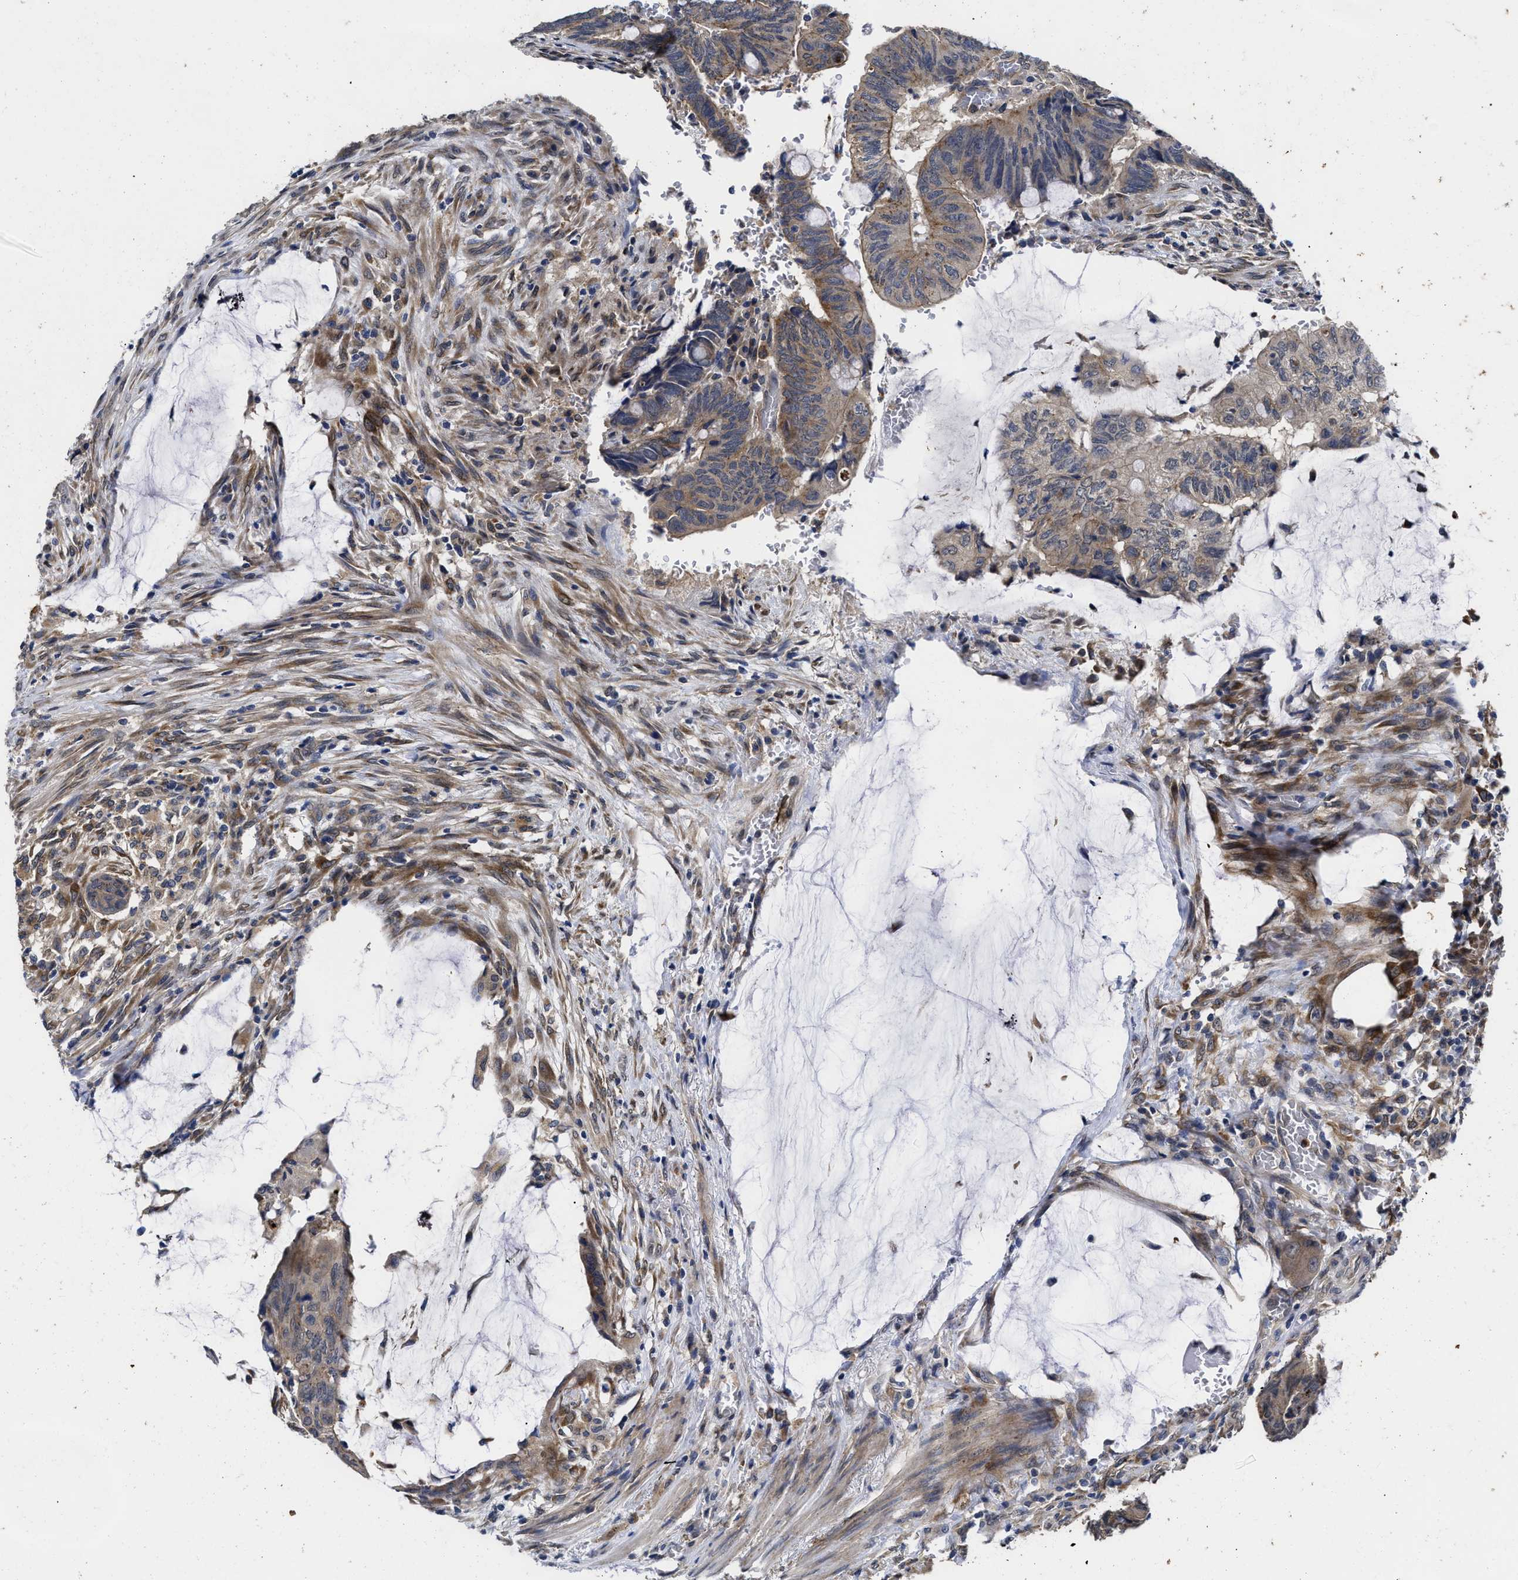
{"staining": {"intensity": "moderate", "quantity": ">75%", "location": "cytoplasmic/membranous"}, "tissue": "colorectal cancer", "cell_type": "Tumor cells", "image_type": "cancer", "snomed": [{"axis": "morphology", "description": "Normal tissue, NOS"}, {"axis": "morphology", "description": "Adenocarcinoma, NOS"}, {"axis": "topography", "description": "Rectum"}], "caption": "Brown immunohistochemical staining in adenocarcinoma (colorectal) shows moderate cytoplasmic/membranous staining in about >75% of tumor cells.", "gene": "PKD2", "patient": {"sex": "male", "age": 92}}